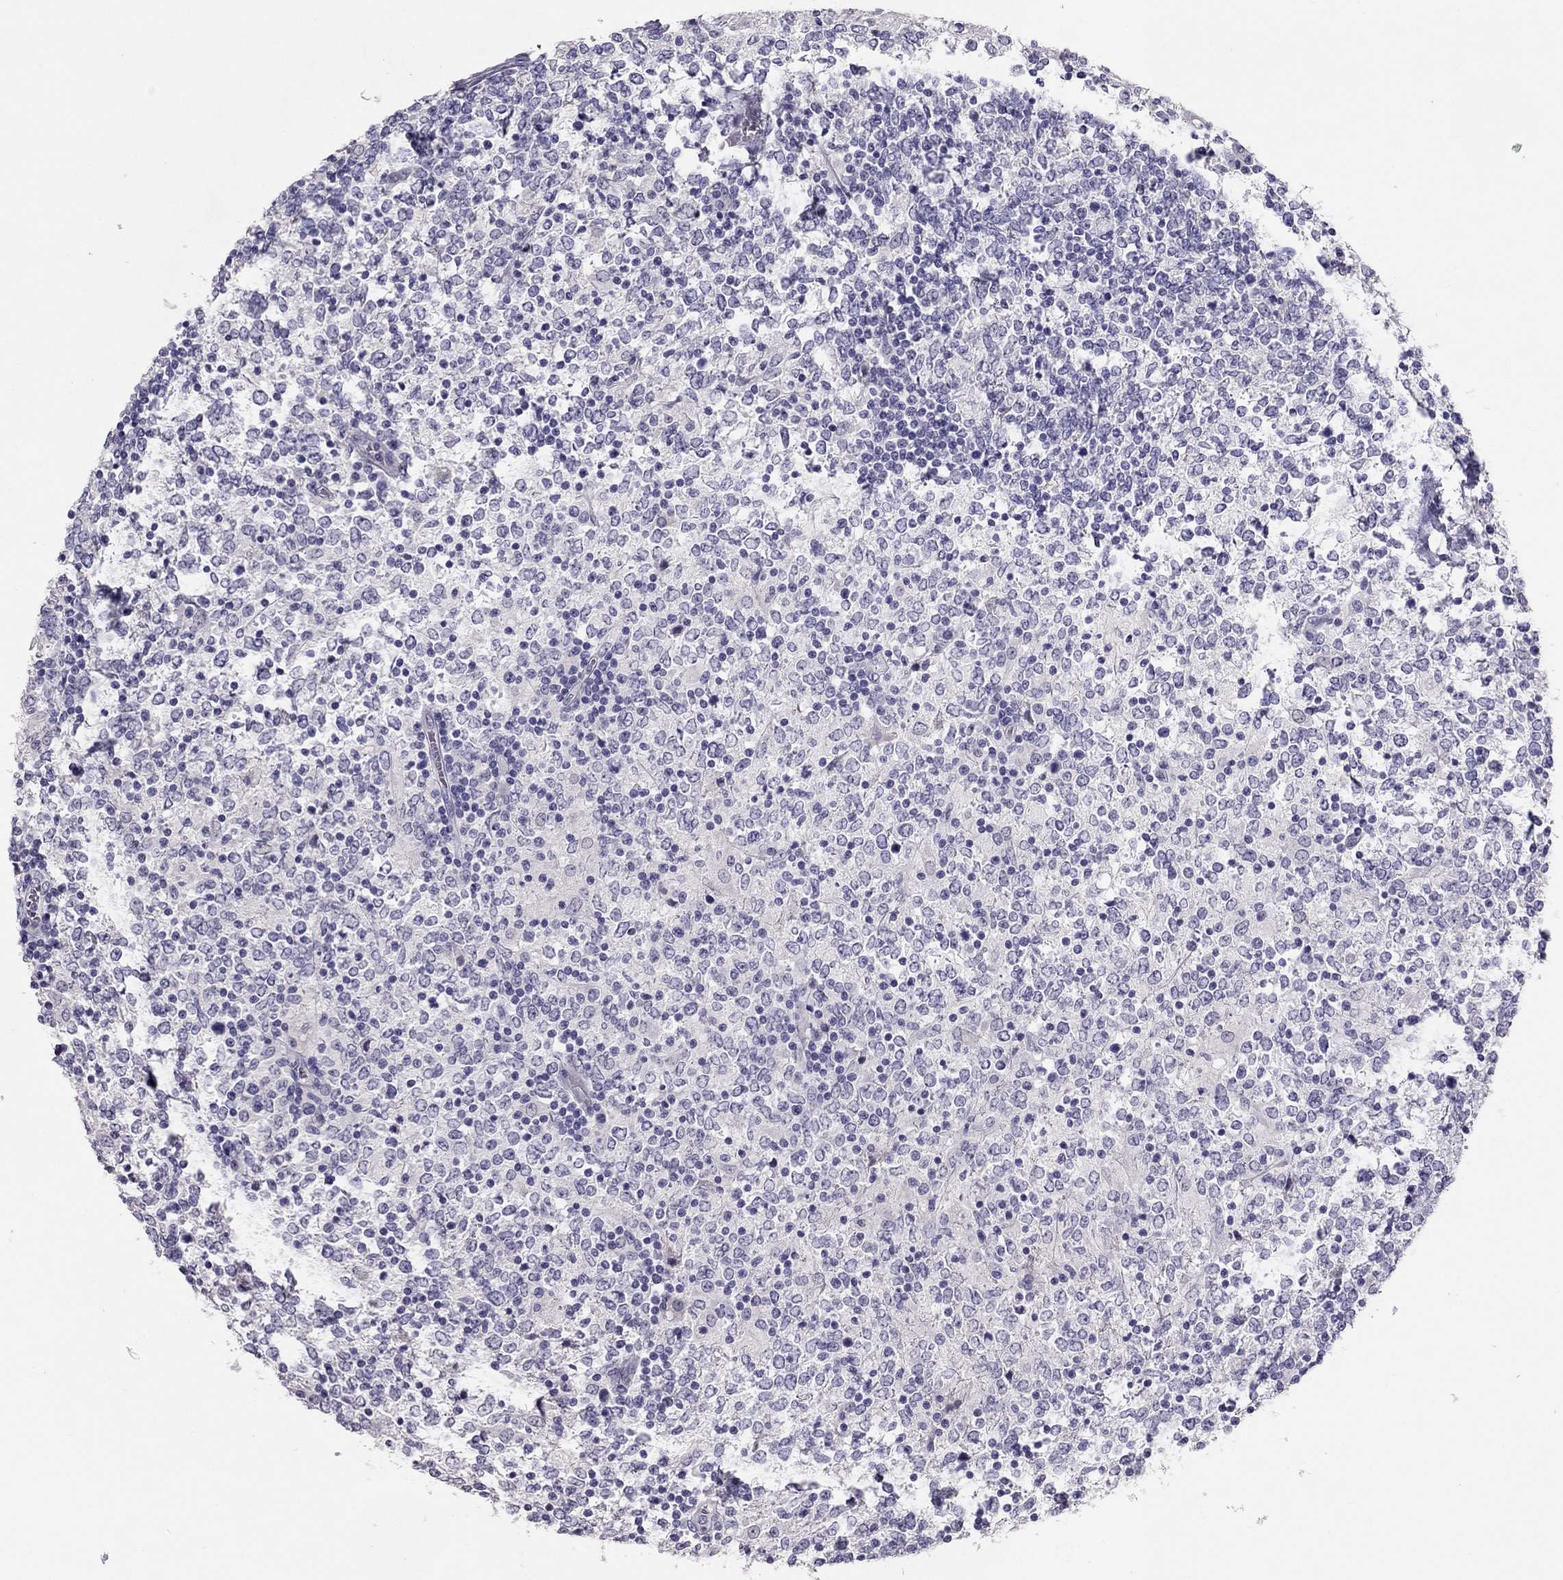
{"staining": {"intensity": "negative", "quantity": "none", "location": "none"}, "tissue": "lymphoma", "cell_type": "Tumor cells", "image_type": "cancer", "snomed": [{"axis": "morphology", "description": "Malignant lymphoma, non-Hodgkin's type, High grade"}, {"axis": "topography", "description": "Lymph node"}], "caption": "There is no significant staining in tumor cells of malignant lymphoma, non-Hodgkin's type (high-grade). The staining was performed using DAB (3,3'-diaminobenzidine) to visualize the protein expression in brown, while the nuclei were stained in blue with hematoxylin (Magnification: 20x).", "gene": "RHO", "patient": {"sex": "female", "age": 84}}